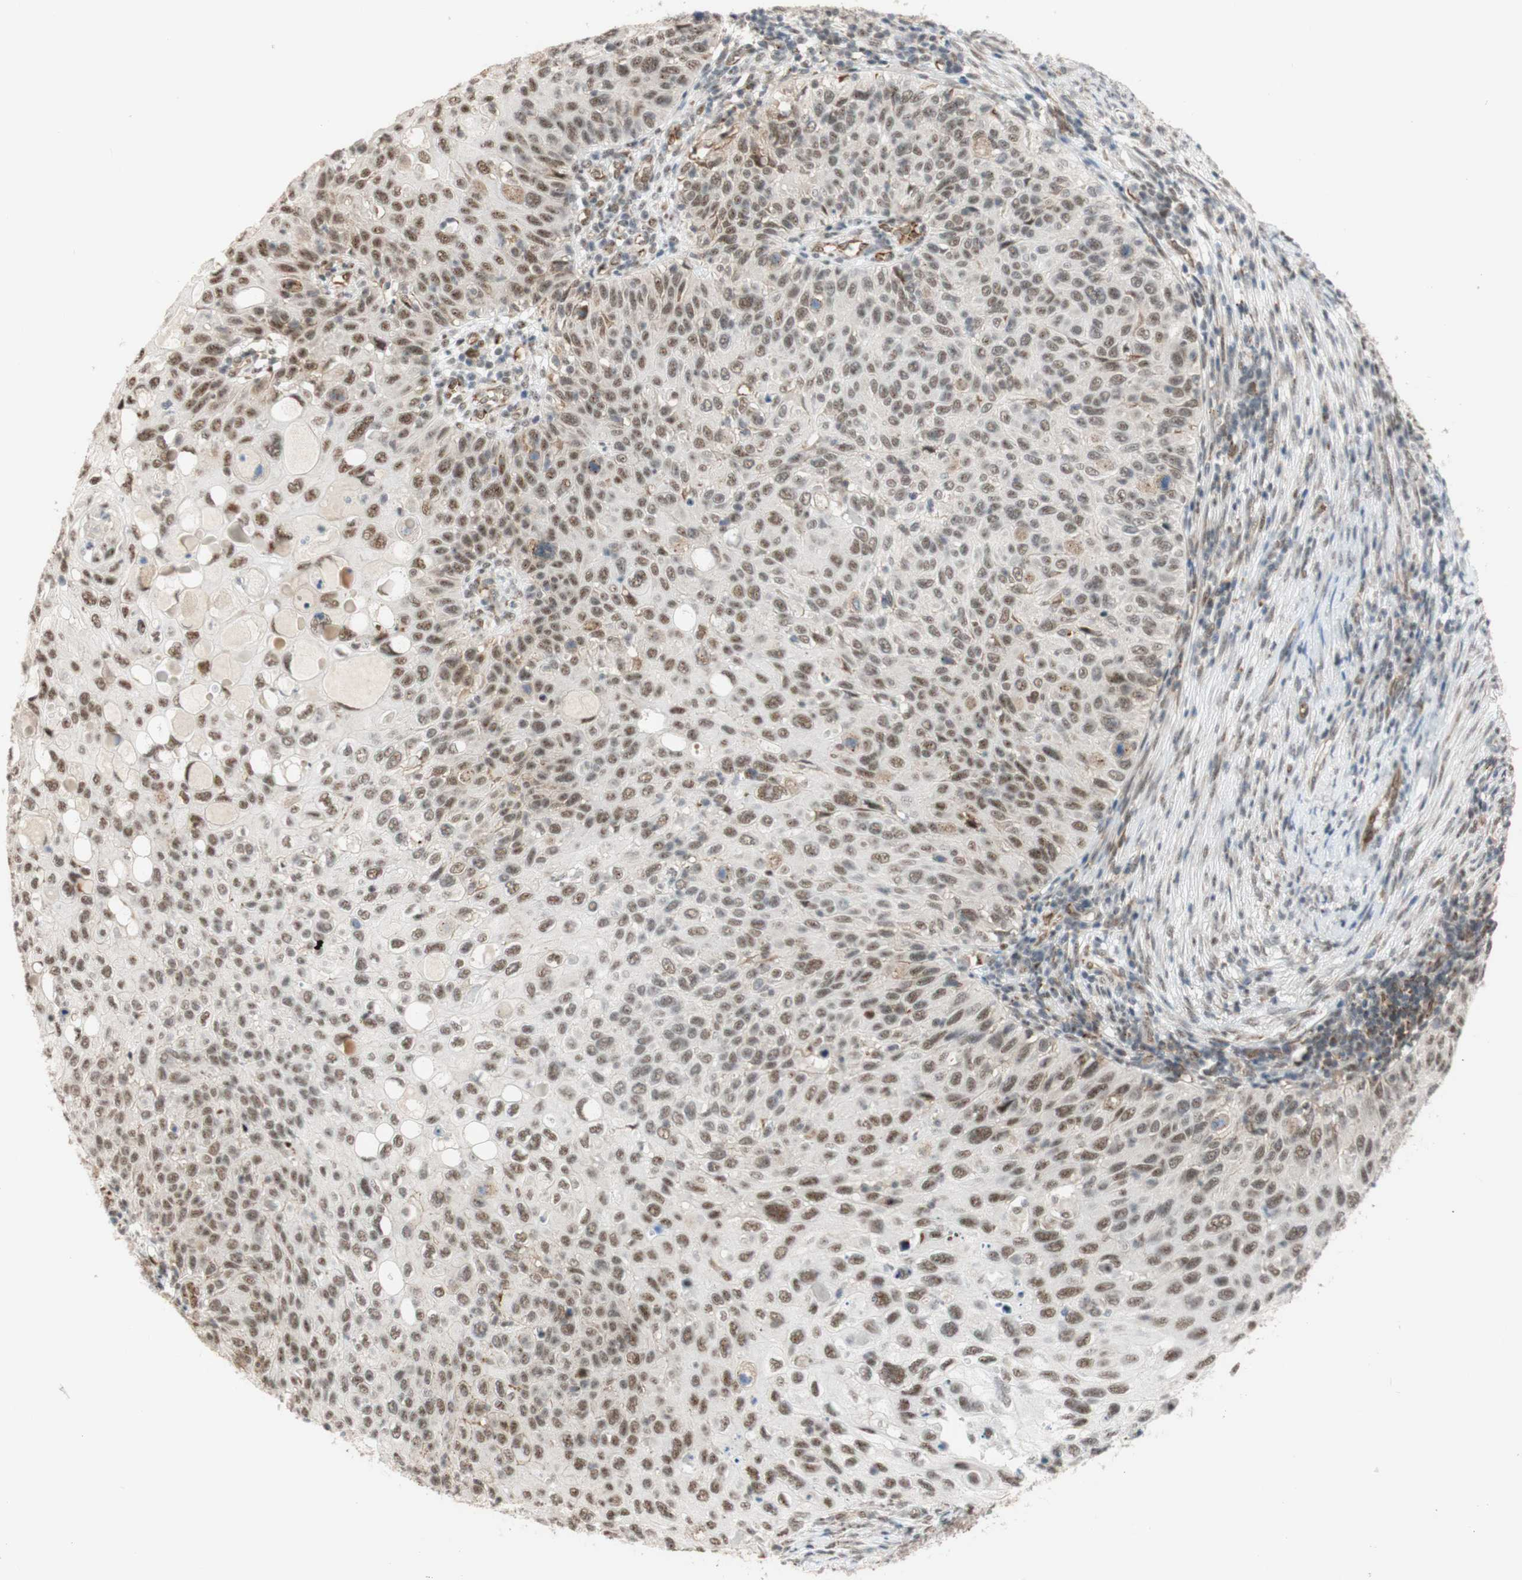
{"staining": {"intensity": "moderate", "quantity": ">75%", "location": "nuclear"}, "tissue": "cervical cancer", "cell_type": "Tumor cells", "image_type": "cancer", "snomed": [{"axis": "morphology", "description": "Squamous cell carcinoma, NOS"}, {"axis": "topography", "description": "Cervix"}], "caption": "IHC of human cervical cancer (squamous cell carcinoma) shows medium levels of moderate nuclear expression in about >75% of tumor cells. Immunohistochemistry (ihc) stains the protein in brown and the nuclei are stained blue.", "gene": "SAP18", "patient": {"sex": "female", "age": 70}}